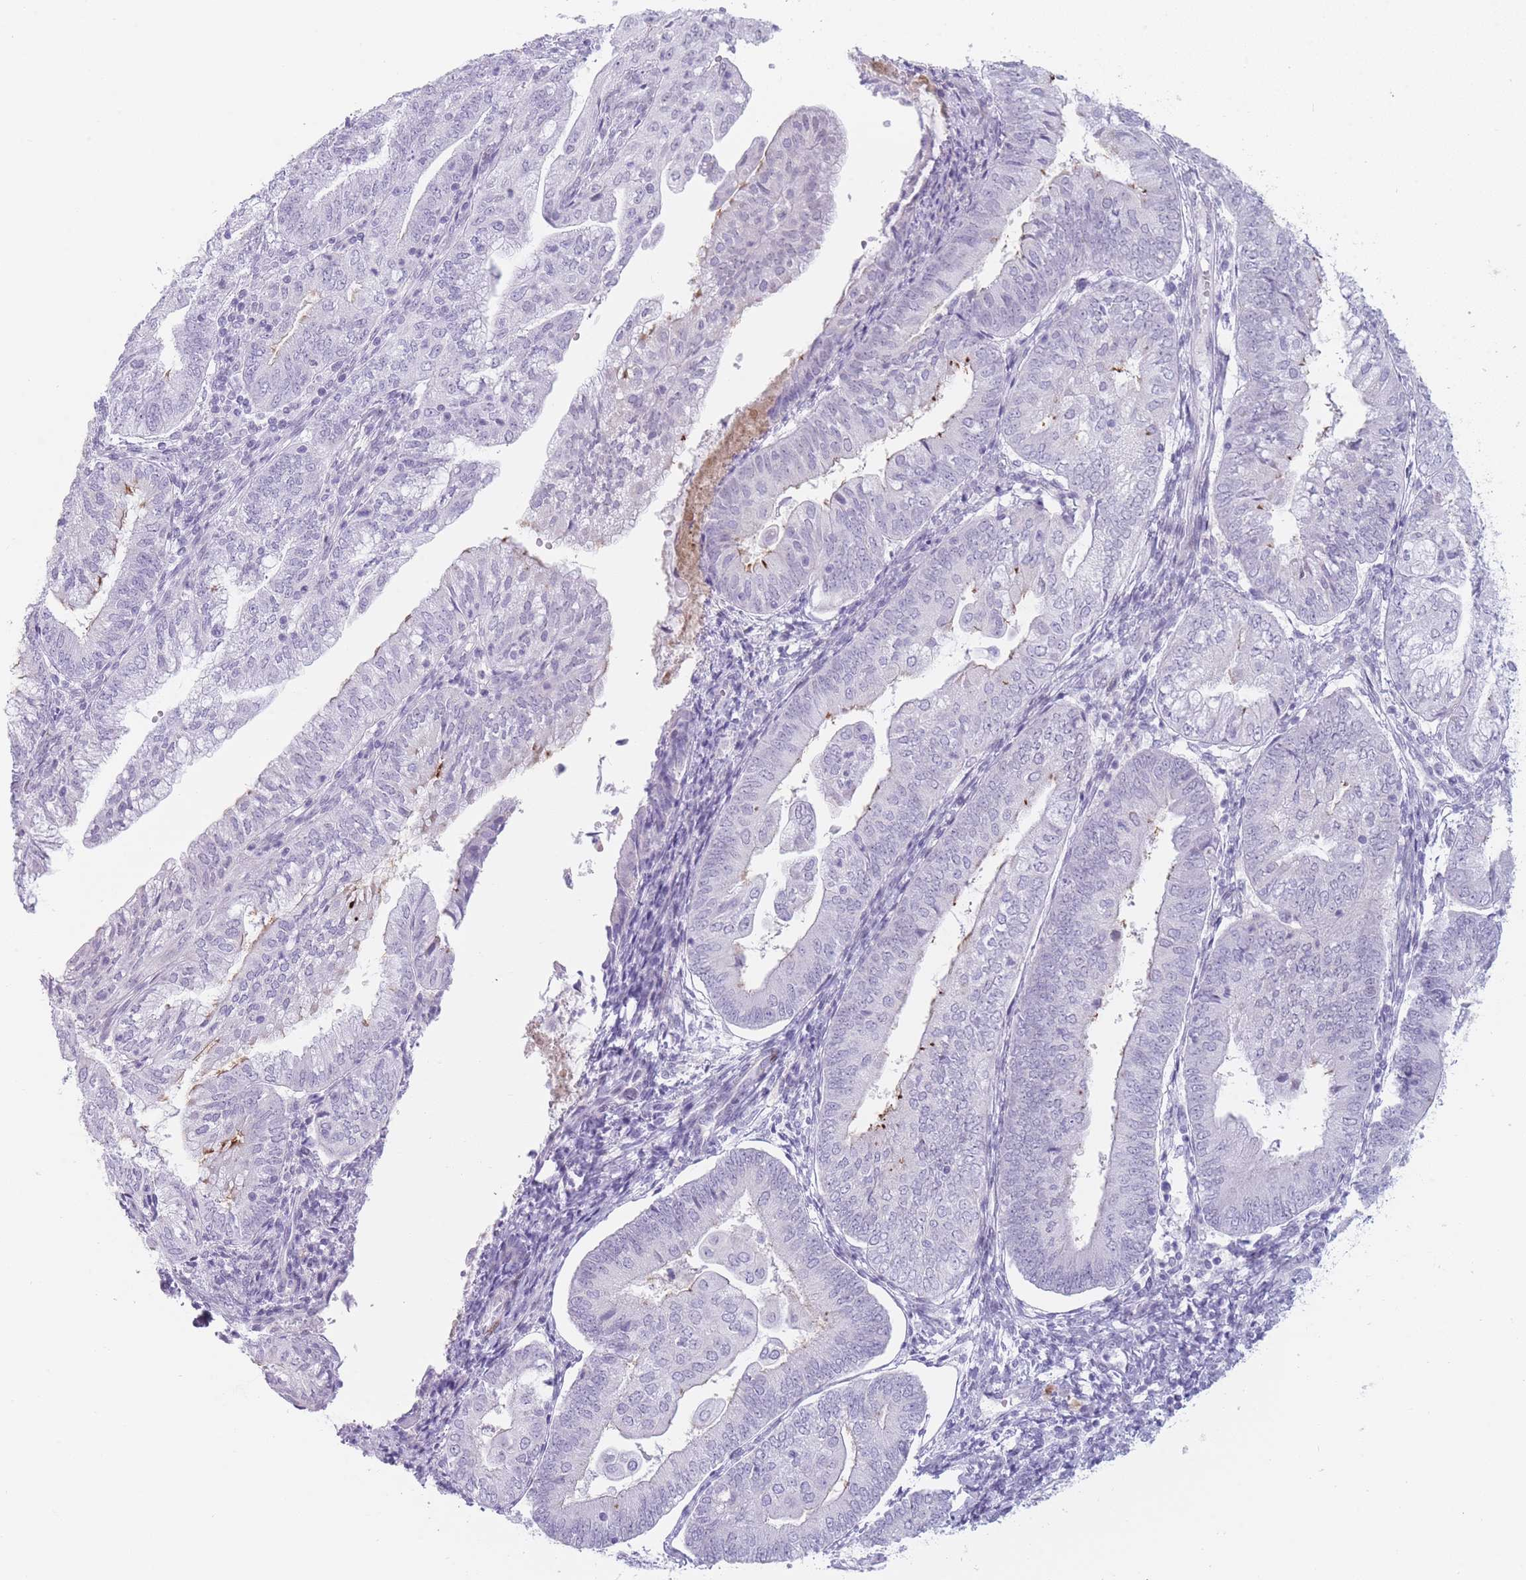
{"staining": {"intensity": "negative", "quantity": "none", "location": "none"}, "tissue": "endometrial cancer", "cell_type": "Tumor cells", "image_type": "cancer", "snomed": [{"axis": "morphology", "description": "Adenocarcinoma, NOS"}, {"axis": "topography", "description": "Endometrium"}], "caption": "Human endometrial adenocarcinoma stained for a protein using immunohistochemistry displays no expression in tumor cells.", "gene": "IFNA6", "patient": {"sex": "female", "age": 55}}